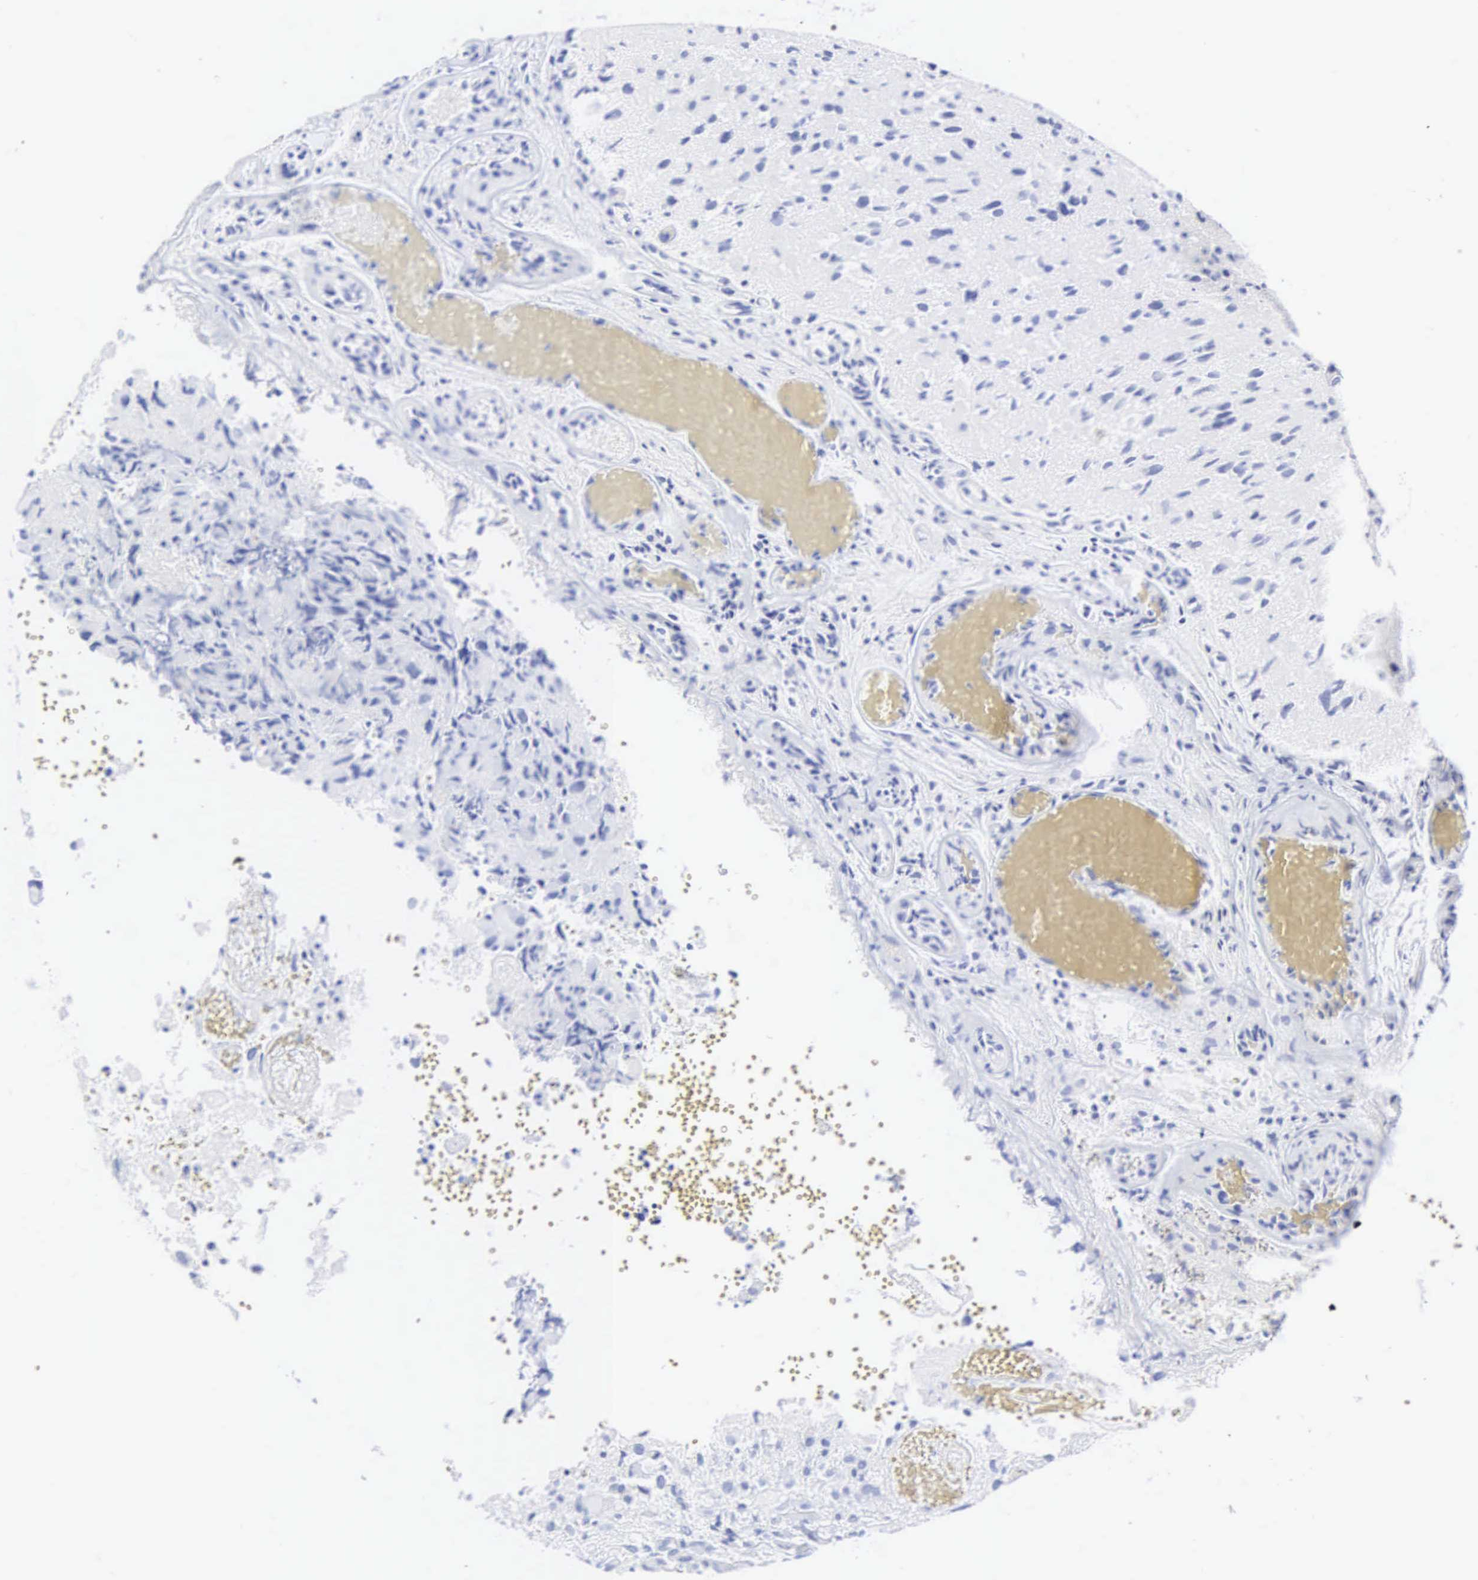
{"staining": {"intensity": "negative", "quantity": "none", "location": "none"}, "tissue": "glioma", "cell_type": "Tumor cells", "image_type": "cancer", "snomed": [{"axis": "morphology", "description": "Glioma, malignant, High grade"}, {"axis": "topography", "description": "Brain"}], "caption": "Malignant glioma (high-grade) was stained to show a protein in brown. There is no significant staining in tumor cells.", "gene": "INS", "patient": {"sex": "male", "age": 69}}